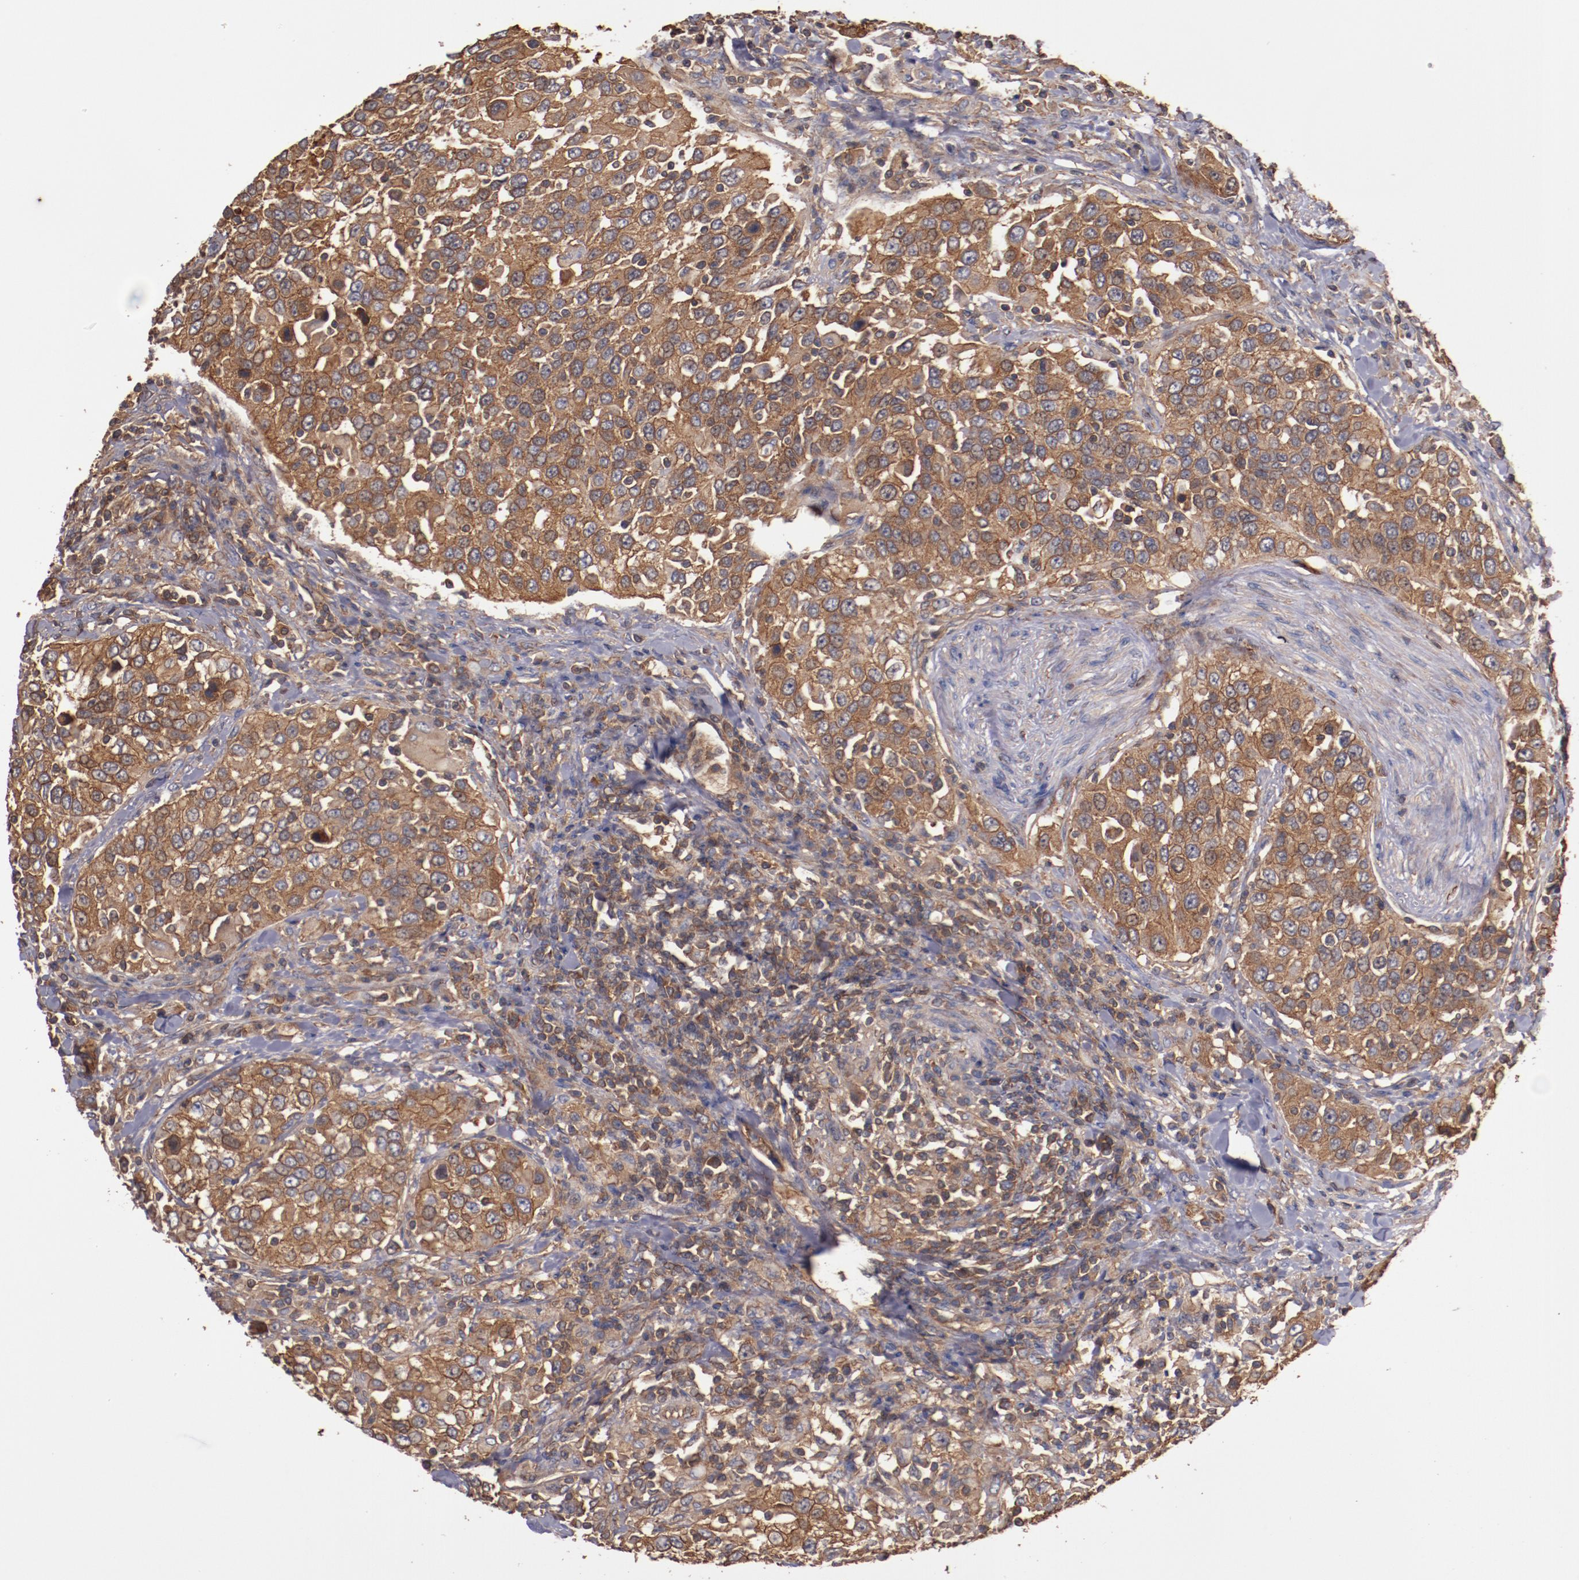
{"staining": {"intensity": "moderate", "quantity": ">75%", "location": "cytoplasmic/membranous"}, "tissue": "urothelial cancer", "cell_type": "Tumor cells", "image_type": "cancer", "snomed": [{"axis": "morphology", "description": "Urothelial carcinoma, High grade"}, {"axis": "topography", "description": "Urinary bladder"}], "caption": "Immunohistochemical staining of urothelial cancer reveals medium levels of moderate cytoplasmic/membranous protein expression in about >75% of tumor cells. The staining is performed using DAB (3,3'-diaminobenzidine) brown chromogen to label protein expression. The nuclei are counter-stained blue using hematoxylin.", "gene": "TMOD3", "patient": {"sex": "female", "age": 80}}